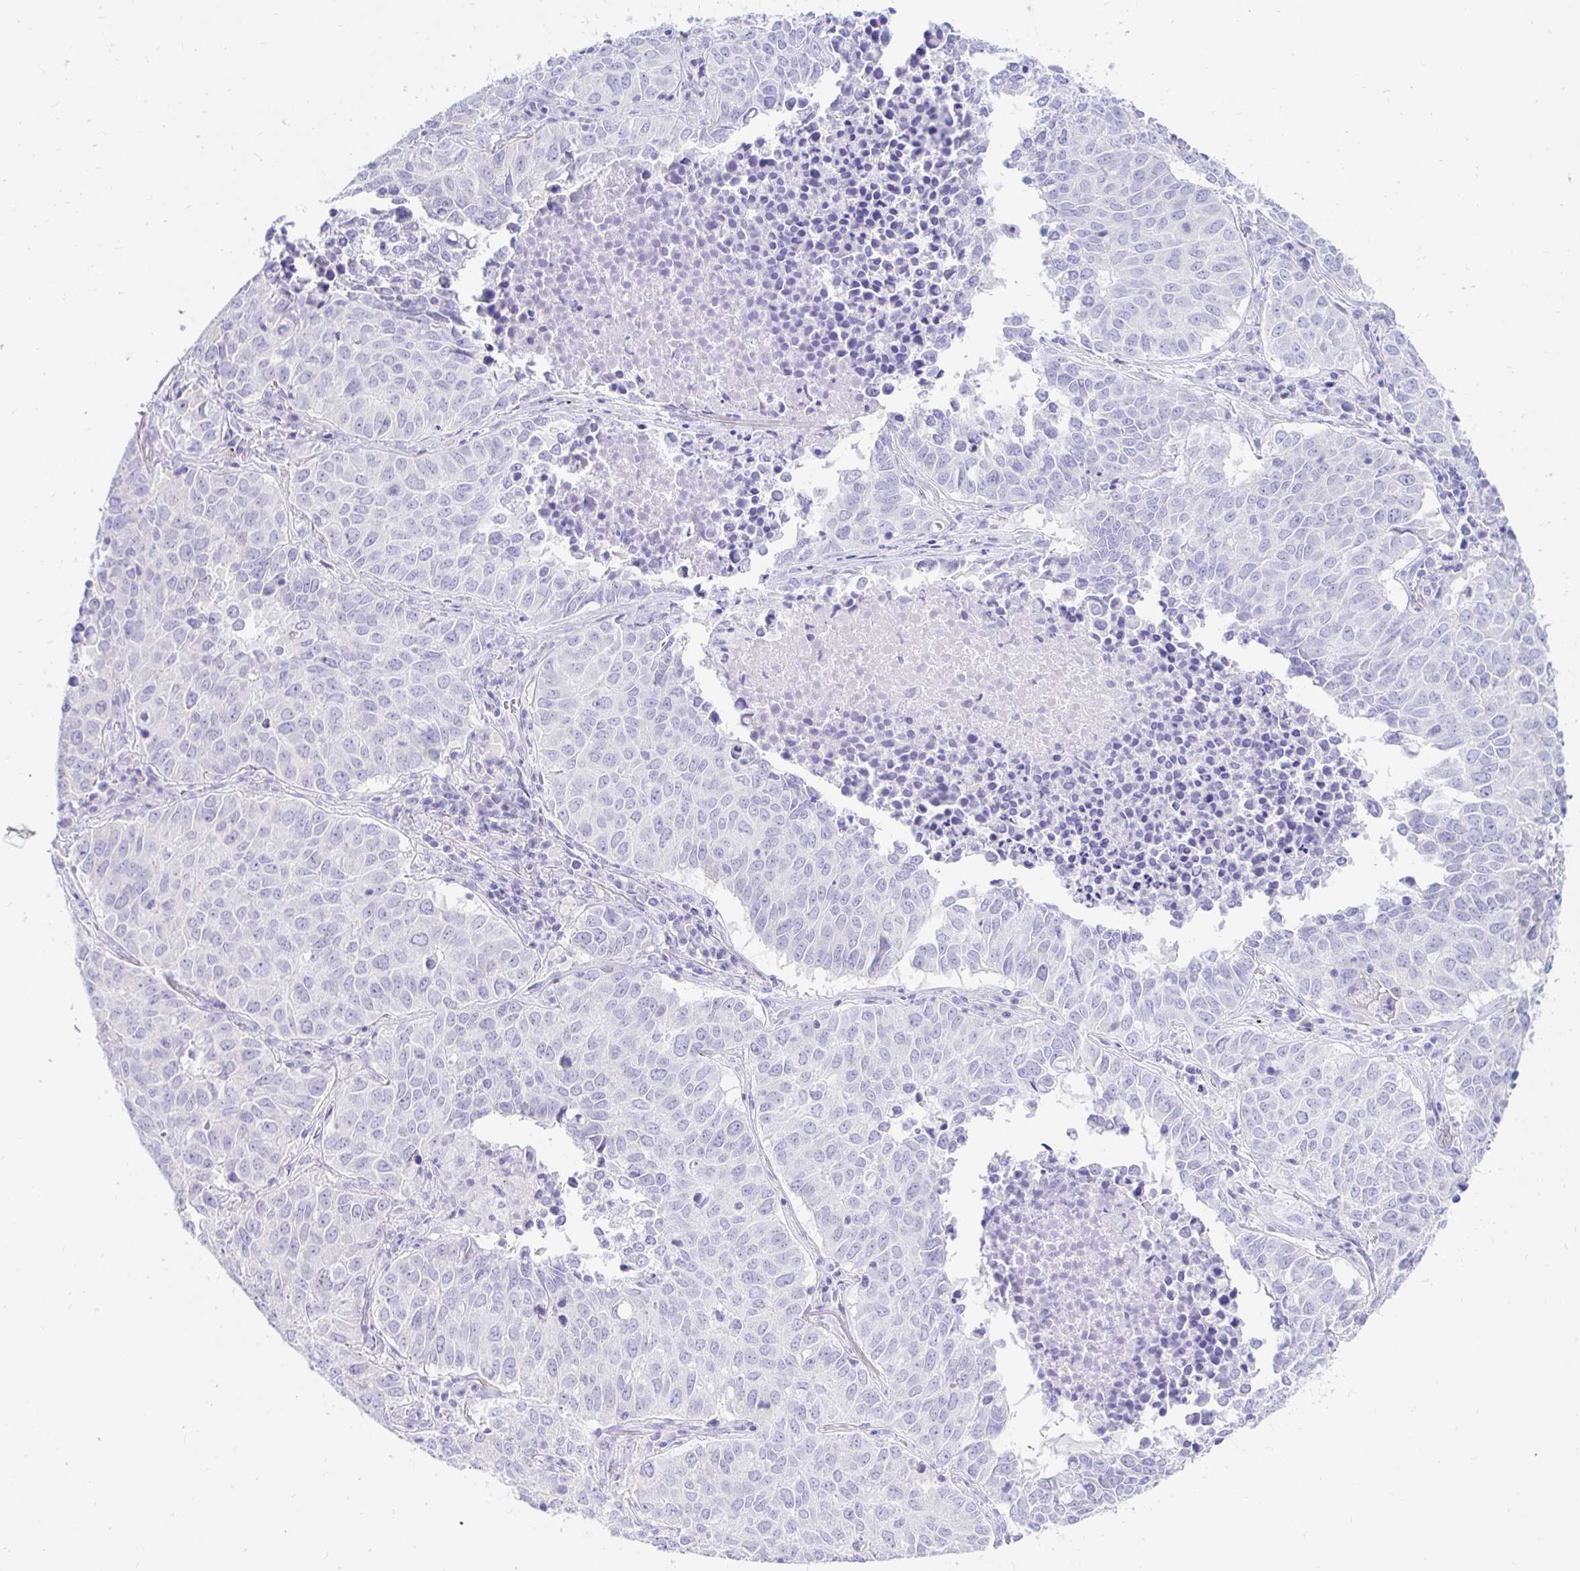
{"staining": {"intensity": "negative", "quantity": "none", "location": "none"}, "tissue": "lung cancer", "cell_type": "Tumor cells", "image_type": "cancer", "snomed": [{"axis": "morphology", "description": "Adenocarcinoma, NOS"}, {"axis": "topography", "description": "Lung"}], "caption": "The immunohistochemistry photomicrograph has no significant expression in tumor cells of lung cancer tissue.", "gene": "PPP1R1B", "patient": {"sex": "female", "age": 50}}